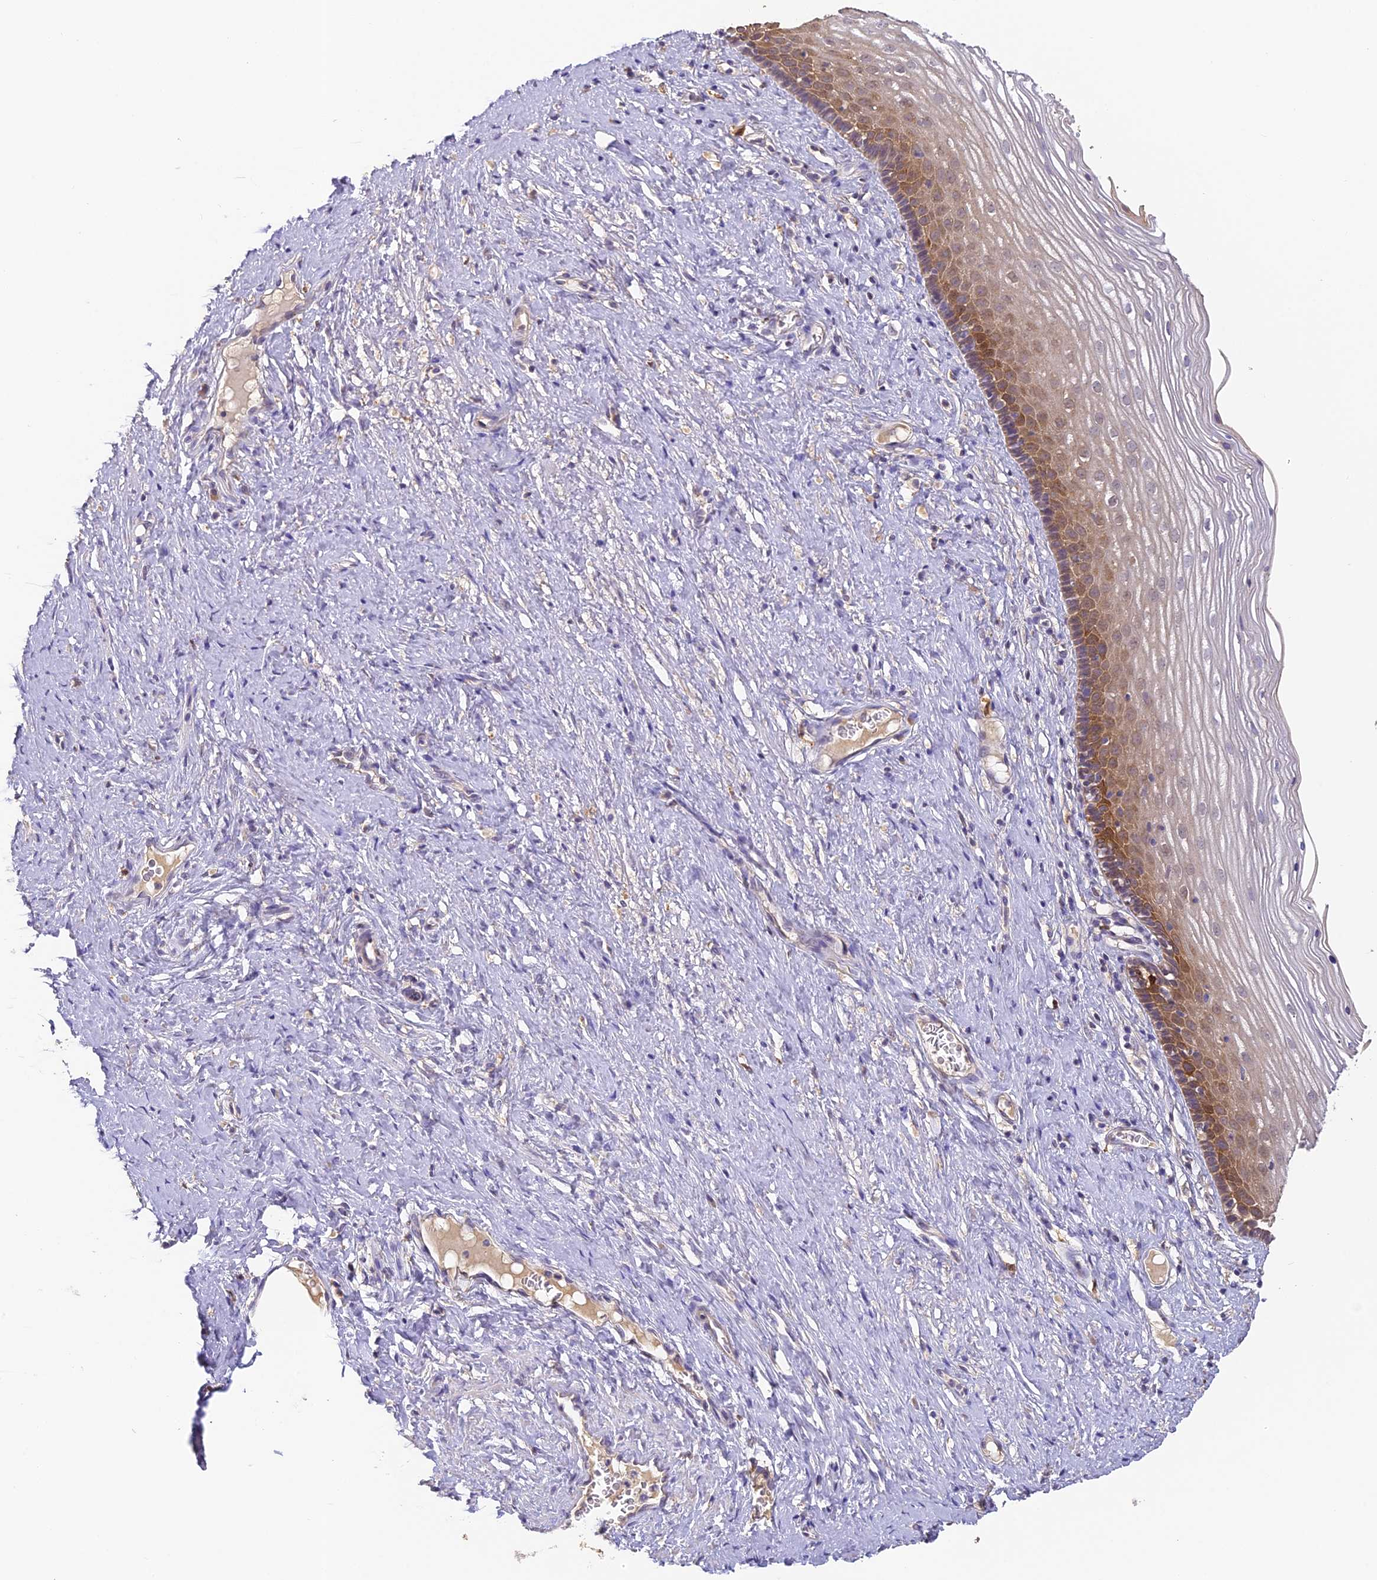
{"staining": {"intensity": "negative", "quantity": "none", "location": "none"}, "tissue": "cervix", "cell_type": "Glandular cells", "image_type": "normal", "snomed": [{"axis": "morphology", "description": "Normal tissue, NOS"}, {"axis": "topography", "description": "Cervix"}], "caption": "Photomicrograph shows no significant protein positivity in glandular cells of benign cervix. (DAB (3,3'-diaminobenzidine) IHC with hematoxylin counter stain).", "gene": "YAE1", "patient": {"sex": "female", "age": 42}}